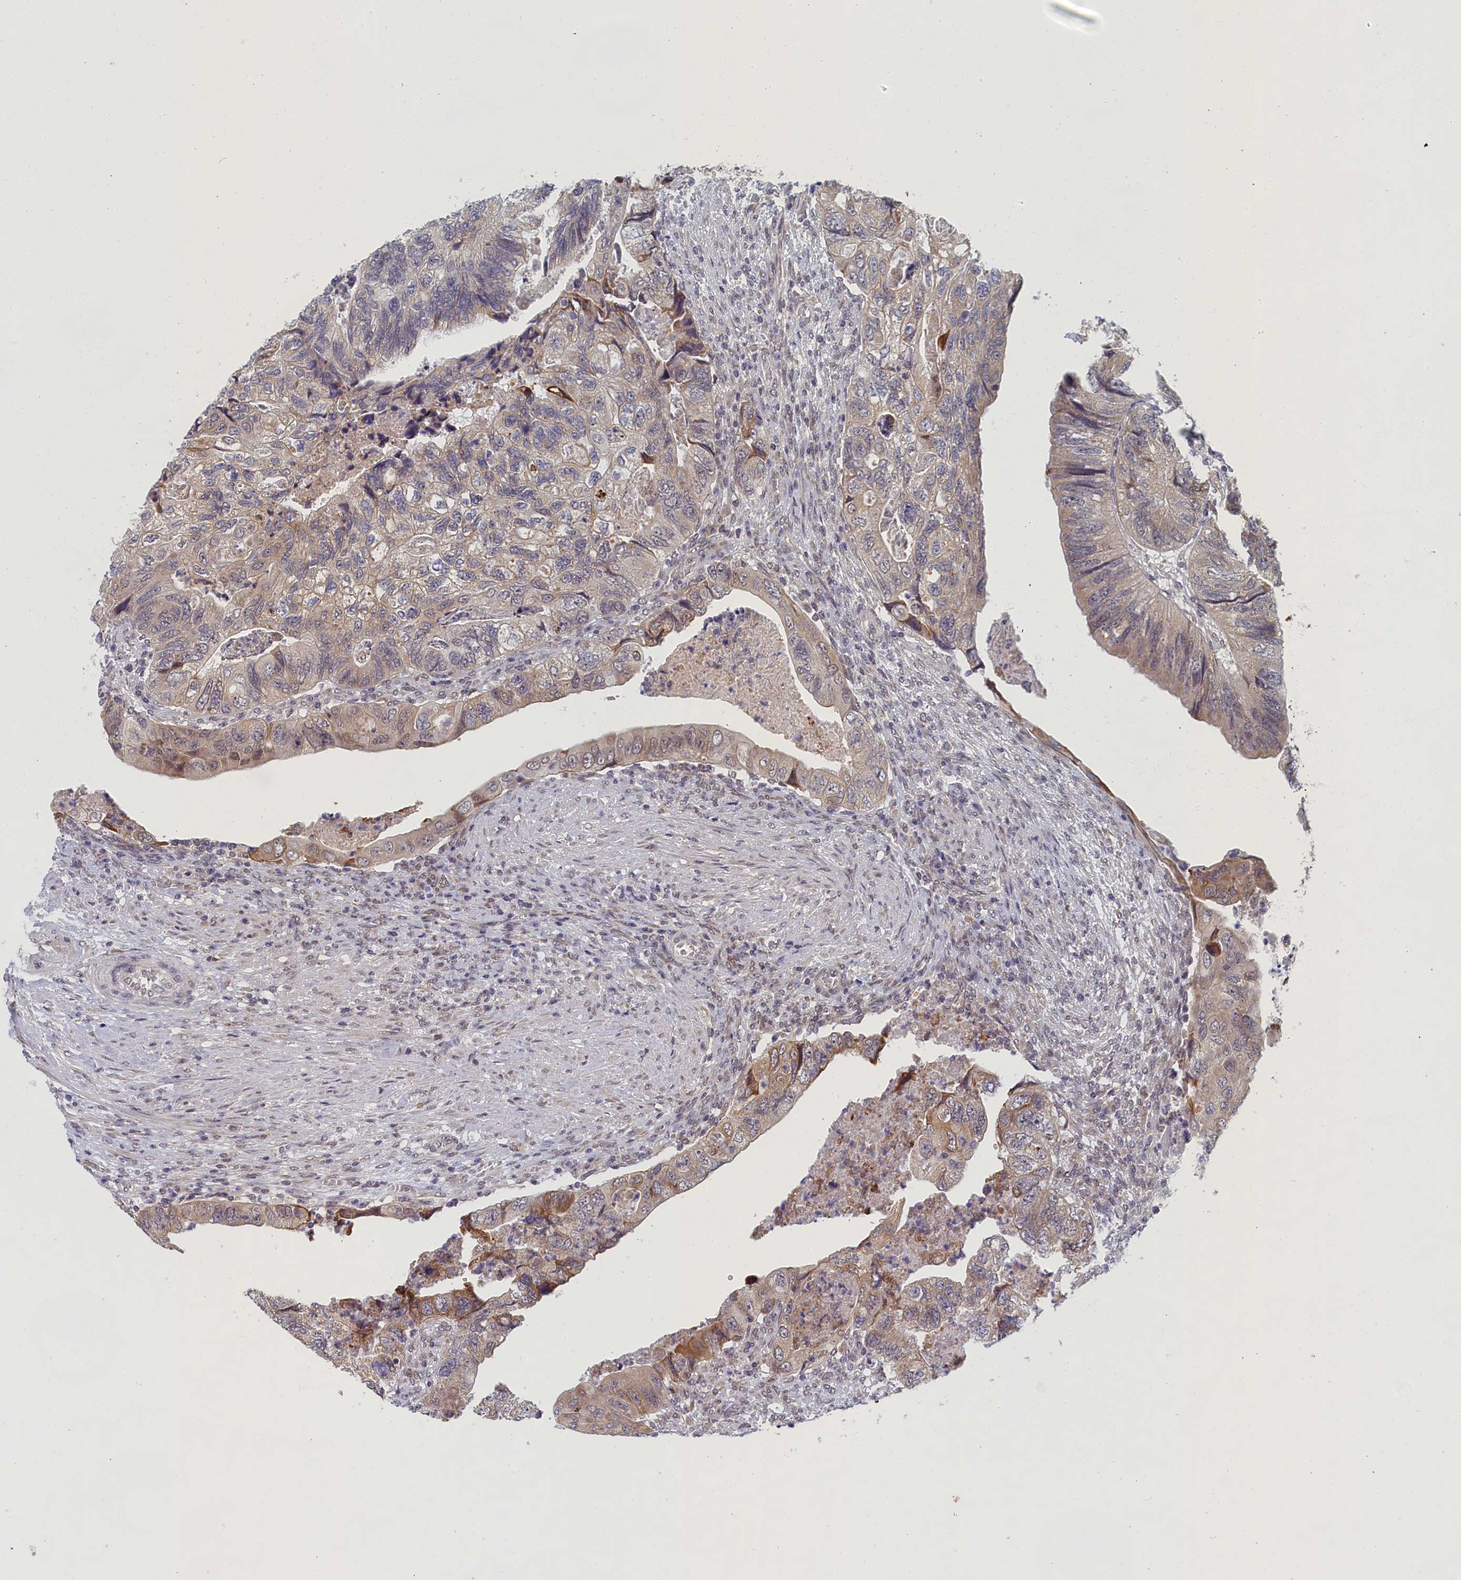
{"staining": {"intensity": "weak", "quantity": "25%-75%", "location": "cytoplasmic/membranous"}, "tissue": "colorectal cancer", "cell_type": "Tumor cells", "image_type": "cancer", "snomed": [{"axis": "morphology", "description": "Adenocarcinoma, NOS"}, {"axis": "topography", "description": "Rectum"}], "caption": "High-power microscopy captured an immunohistochemistry photomicrograph of colorectal adenocarcinoma, revealing weak cytoplasmic/membranous staining in approximately 25%-75% of tumor cells.", "gene": "DNAJC17", "patient": {"sex": "male", "age": 63}}